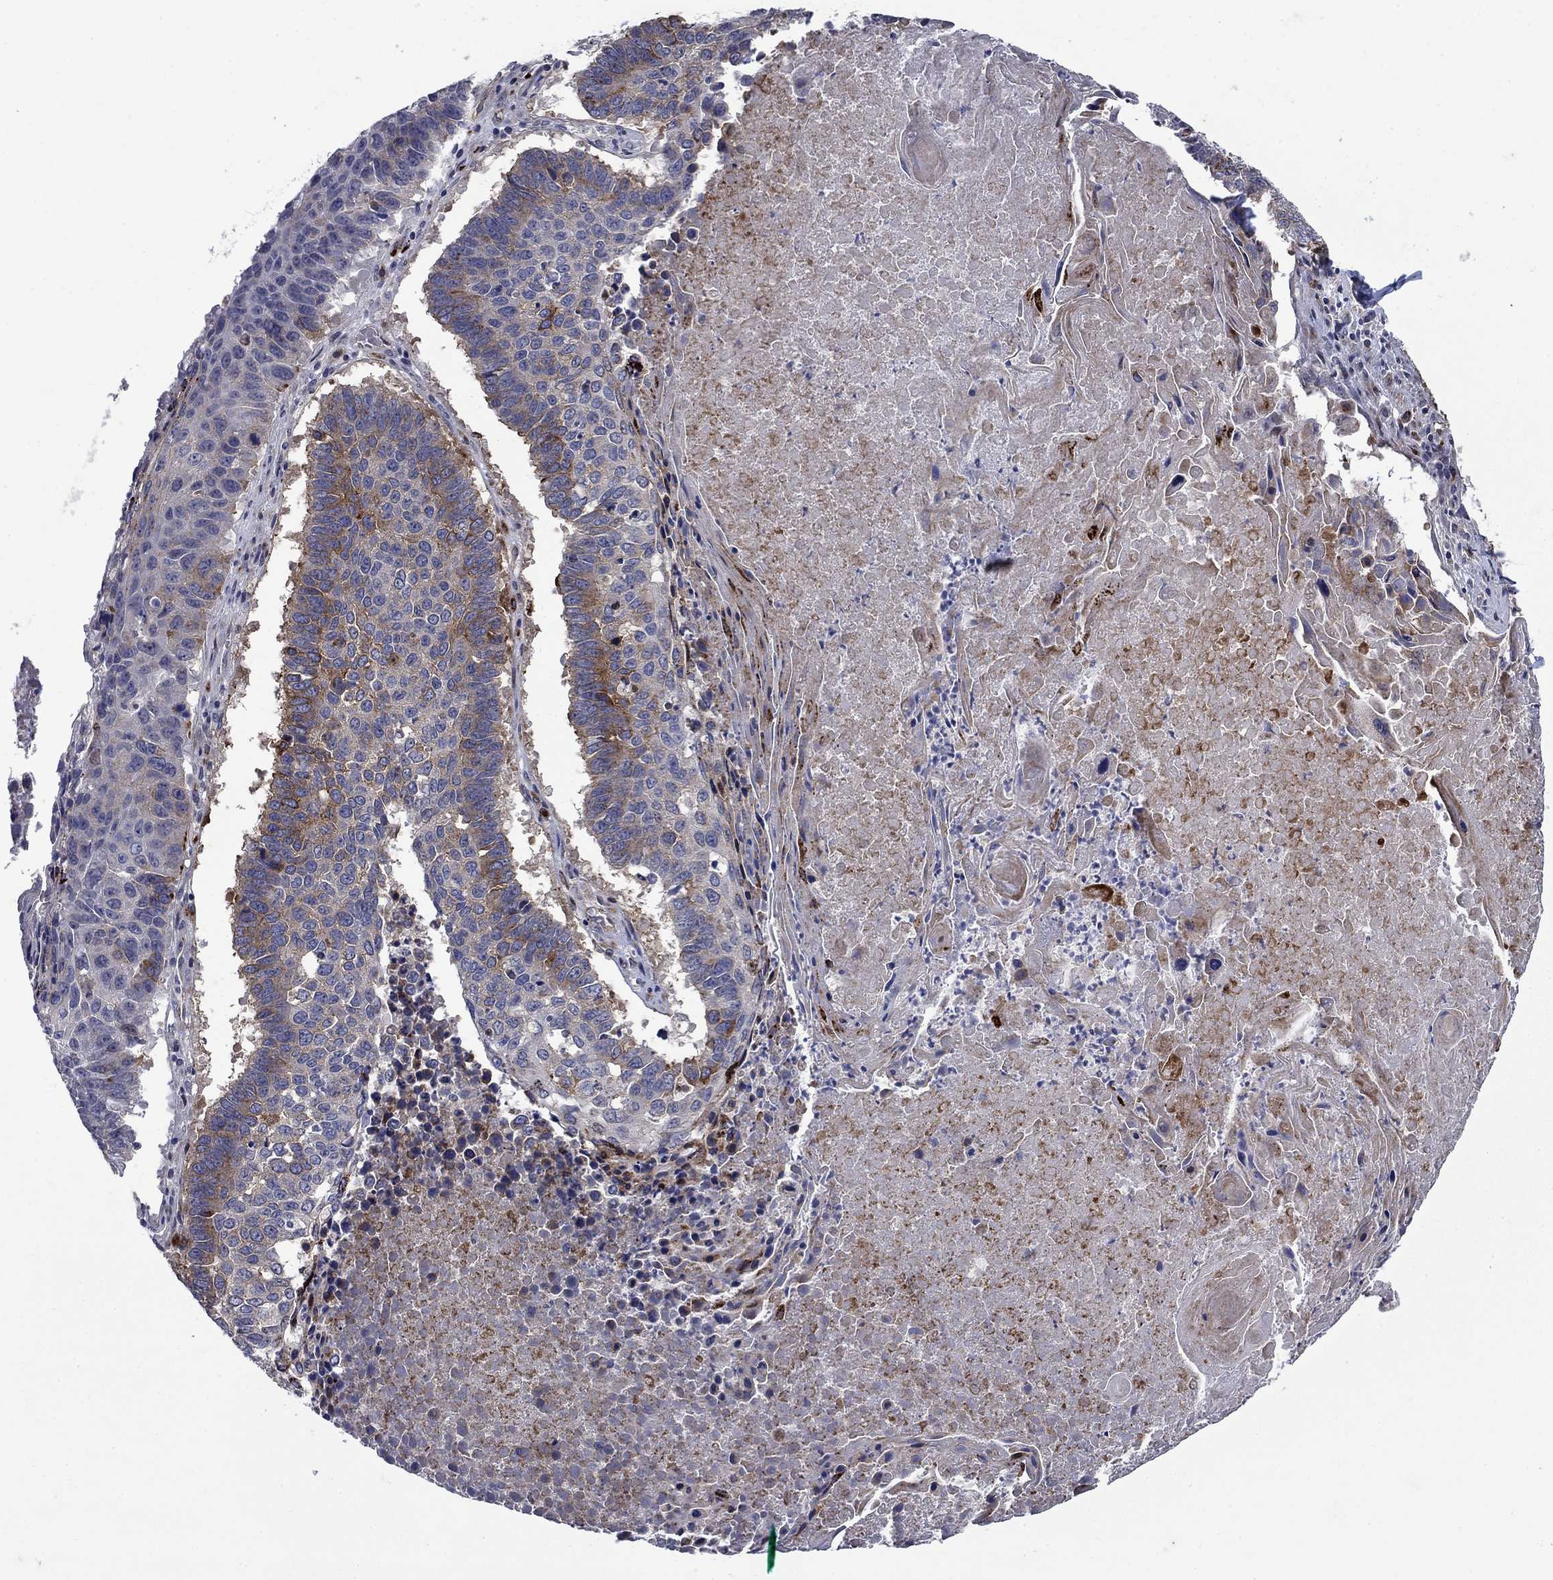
{"staining": {"intensity": "strong", "quantity": "<25%", "location": "cytoplasmic/membranous"}, "tissue": "lung cancer", "cell_type": "Tumor cells", "image_type": "cancer", "snomed": [{"axis": "morphology", "description": "Squamous cell carcinoma, NOS"}, {"axis": "topography", "description": "Lung"}], "caption": "This photomicrograph reveals immunohistochemistry (IHC) staining of squamous cell carcinoma (lung), with medium strong cytoplasmic/membranous staining in approximately <25% of tumor cells.", "gene": "SLC7A1", "patient": {"sex": "male", "age": 73}}